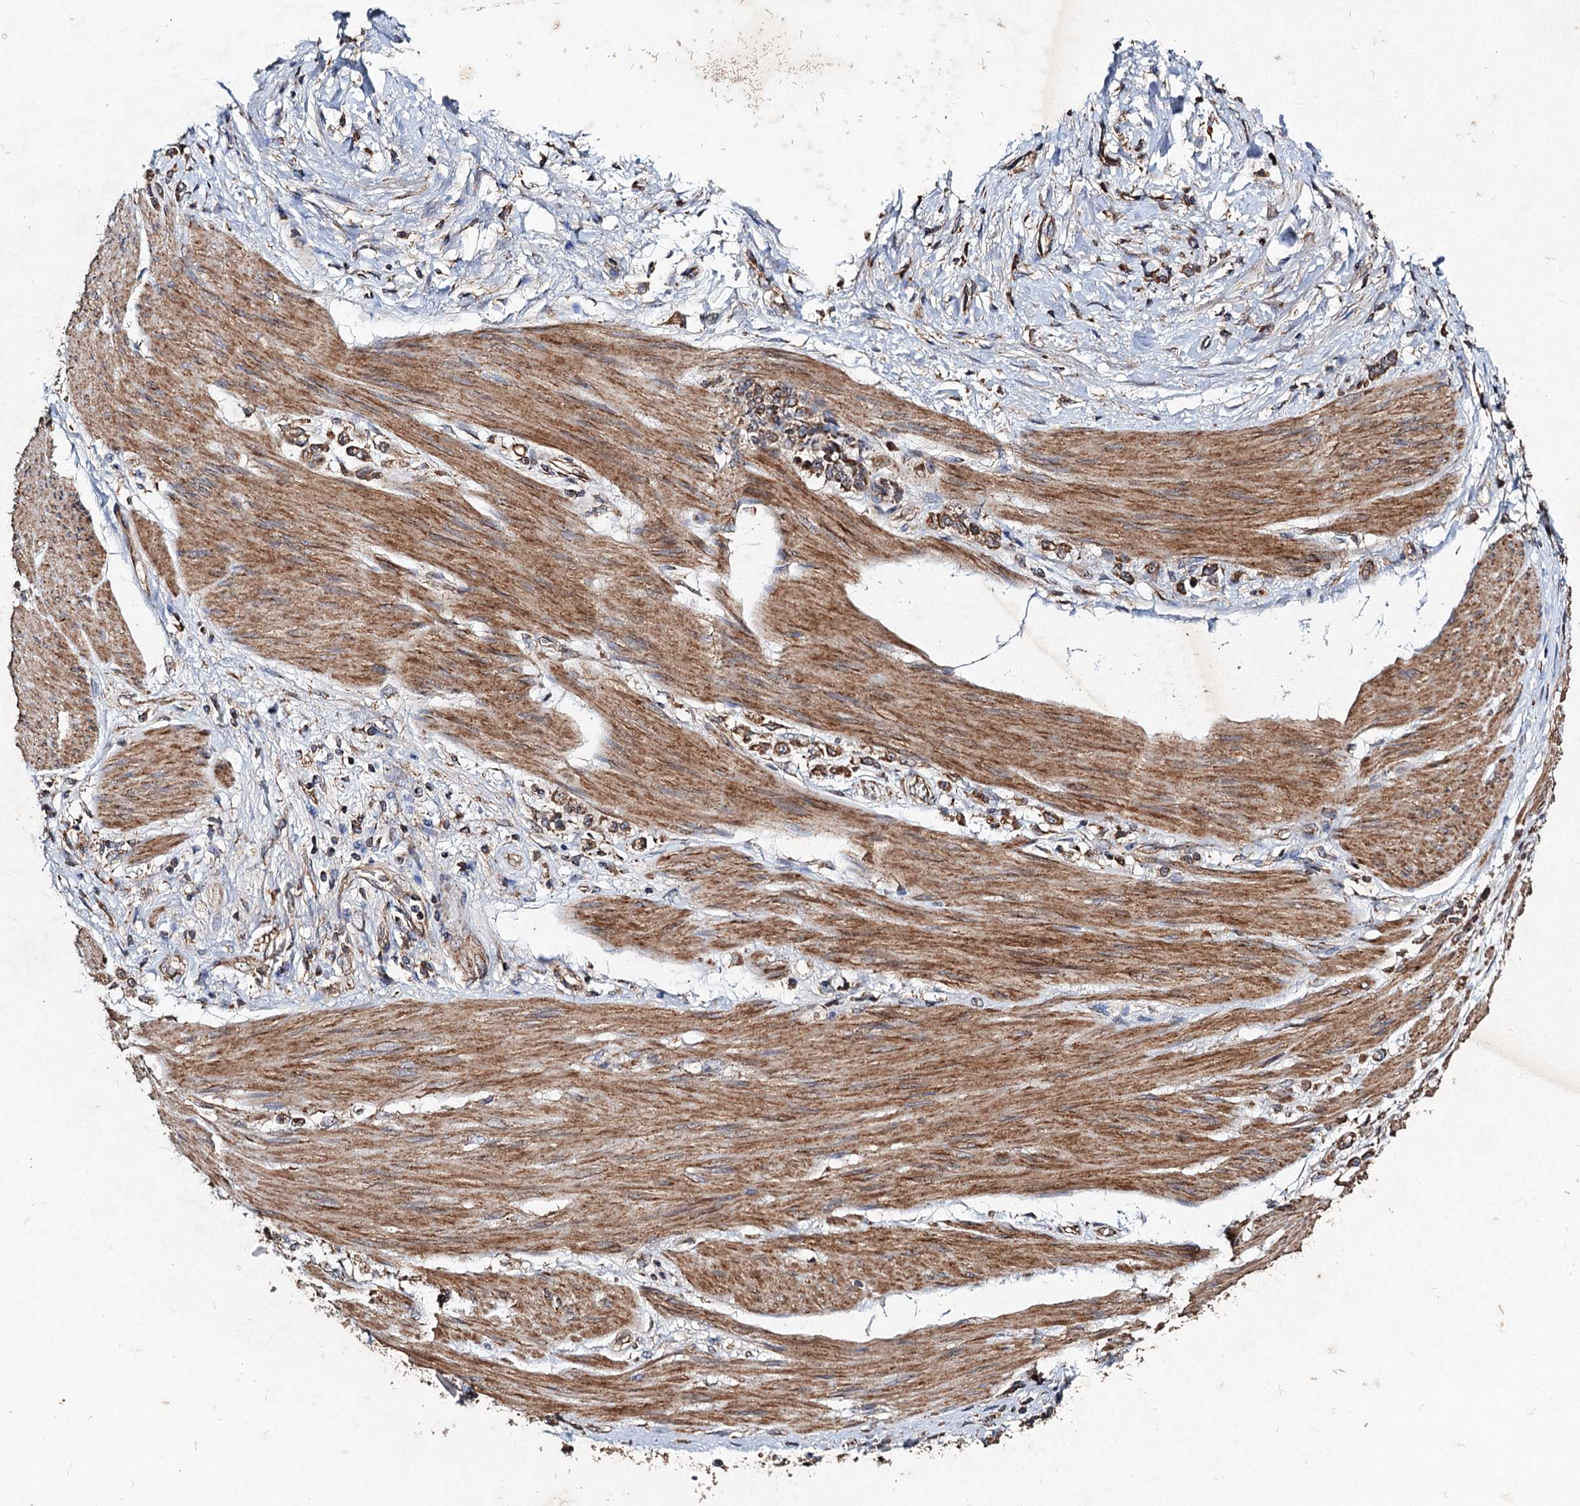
{"staining": {"intensity": "moderate", "quantity": ">75%", "location": "cytoplasmic/membranous"}, "tissue": "stomach cancer", "cell_type": "Tumor cells", "image_type": "cancer", "snomed": [{"axis": "morphology", "description": "Adenocarcinoma, NOS"}, {"axis": "topography", "description": "Stomach"}], "caption": "The micrograph displays staining of stomach adenocarcinoma, revealing moderate cytoplasmic/membranous protein expression (brown color) within tumor cells.", "gene": "NDUFA13", "patient": {"sex": "female", "age": 60}}